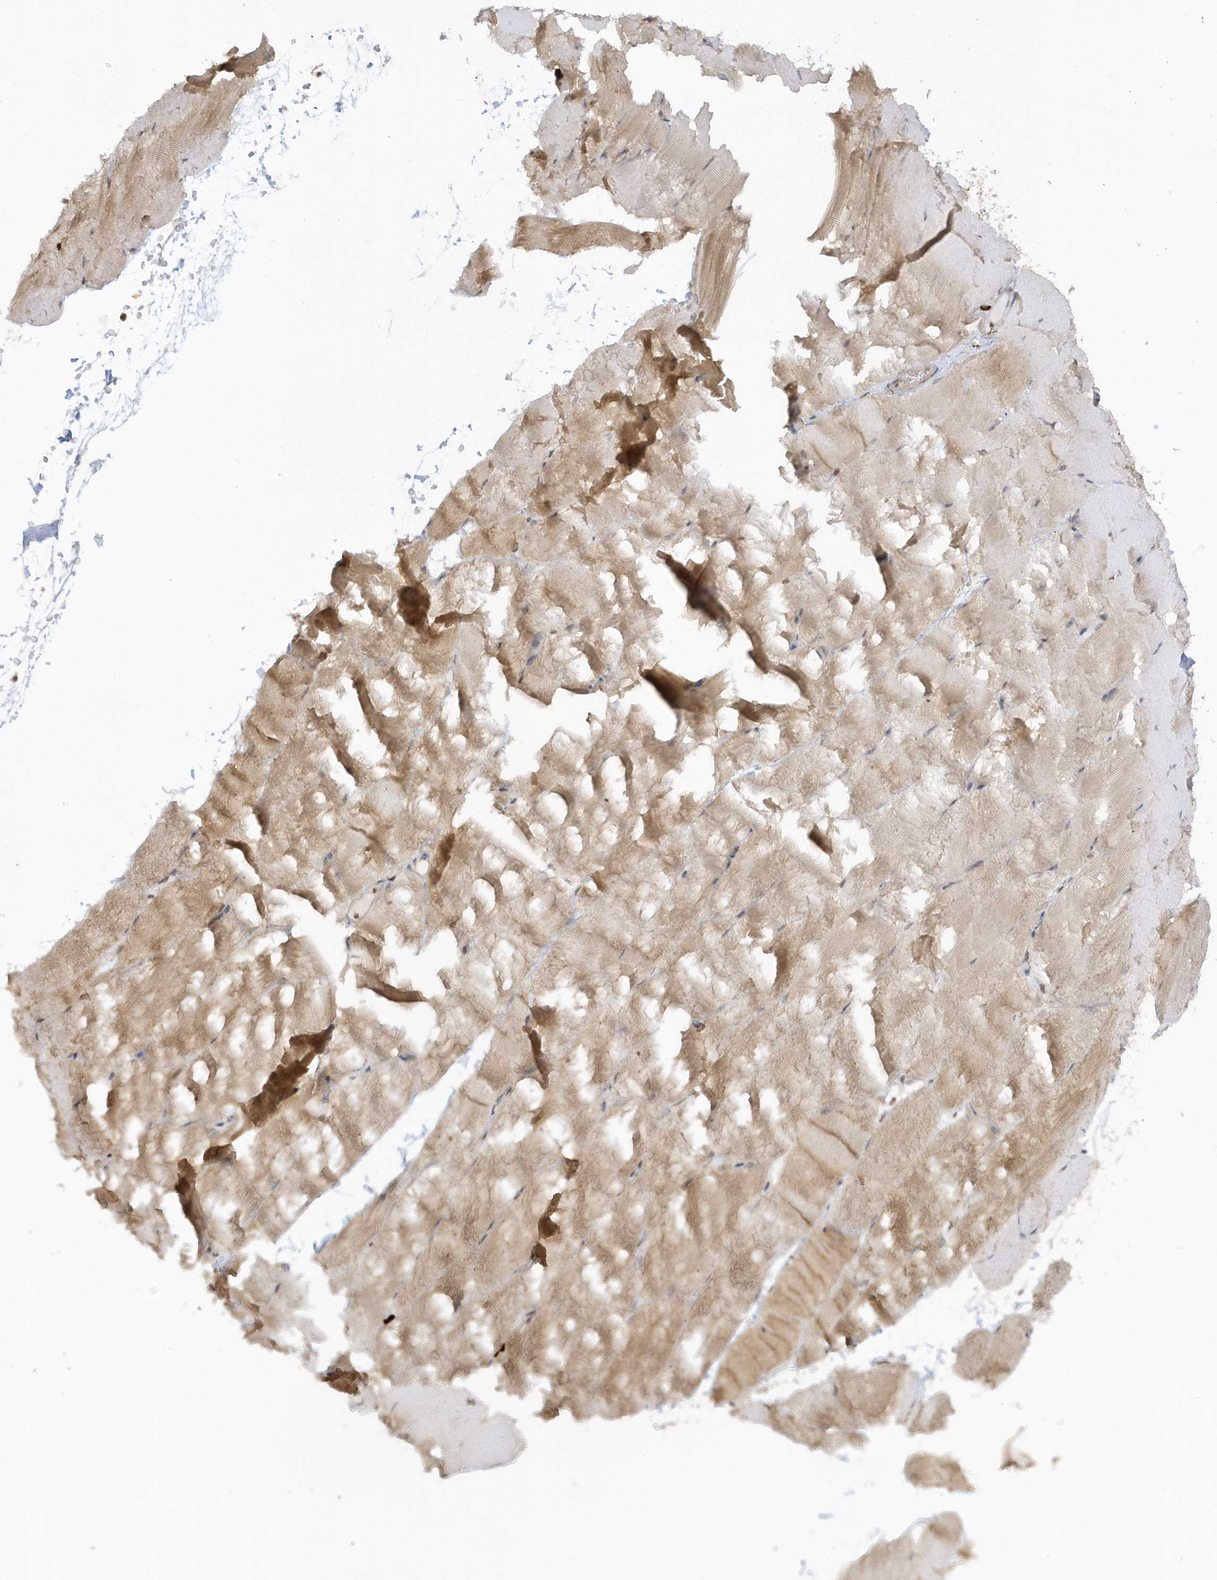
{"staining": {"intensity": "weak", "quantity": "25%-75%", "location": "cytoplasmic/membranous"}, "tissue": "skeletal muscle", "cell_type": "Myocytes", "image_type": "normal", "snomed": [{"axis": "morphology", "description": "Normal tissue, NOS"}, {"axis": "topography", "description": "Skeletal muscle"}, {"axis": "topography", "description": "Parathyroid gland"}], "caption": "Skeletal muscle stained with DAB (3,3'-diaminobenzidine) immunohistochemistry (IHC) exhibits low levels of weak cytoplasmic/membranous expression in approximately 25%-75% of myocytes.", "gene": "PPP1R7", "patient": {"sex": "female", "age": 37}}